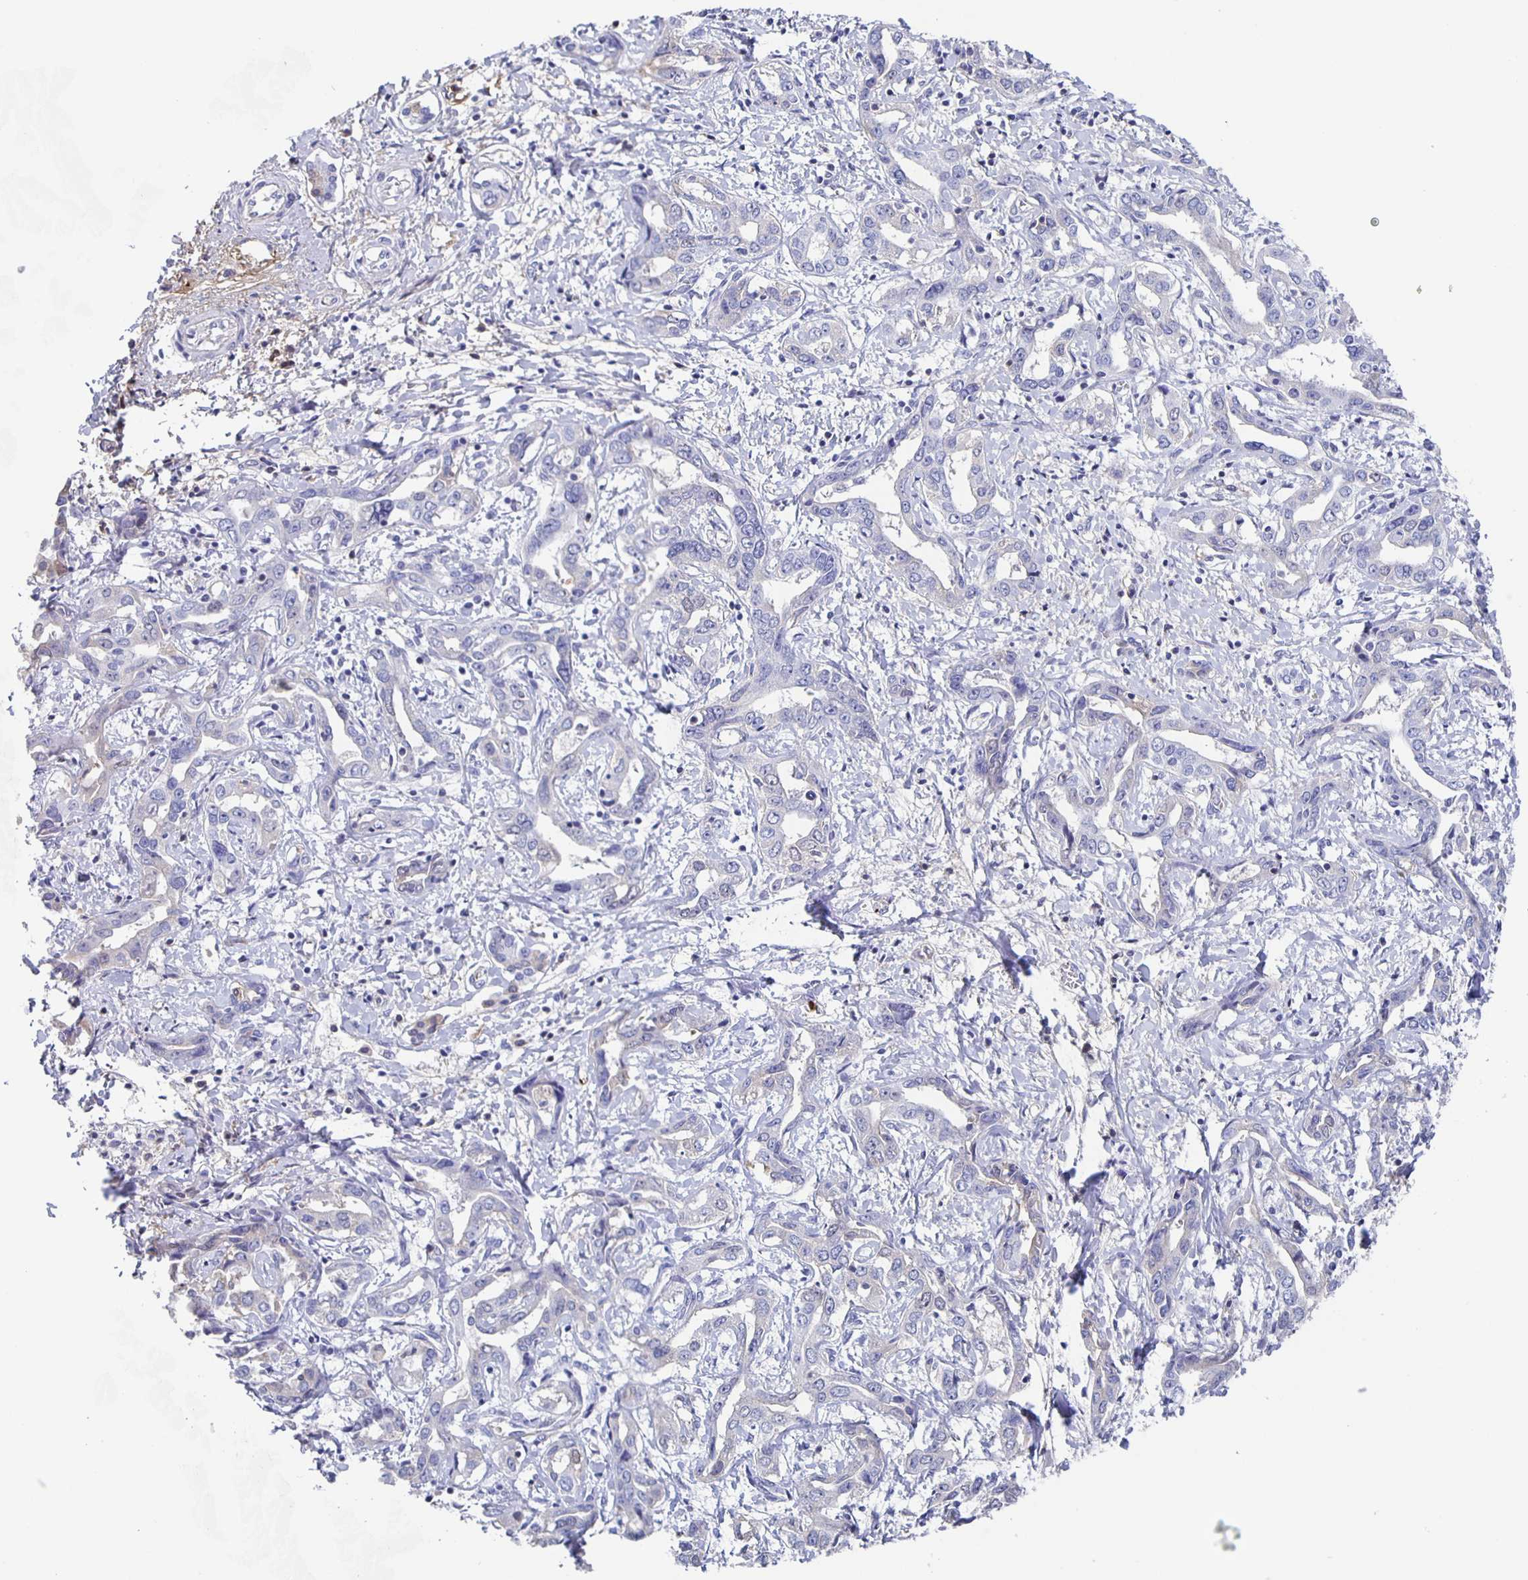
{"staining": {"intensity": "negative", "quantity": "none", "location": "none"}, "tissue": "liver cancer", "cell_type": "Tumor cells", "image_type": "cancer", "snomed": [{"axis": "morphology", "description": "Cholangiocarcinoma"}, {"axis": "topography", "description": "Liver"}], "caption": "High power microscopy micrograph of an IHC image of liver cholangiocarcinoma, revealing no significant positivity in tumor cells.", "gene": "FGA", "patient": {"sex": "male", "age": 59}}